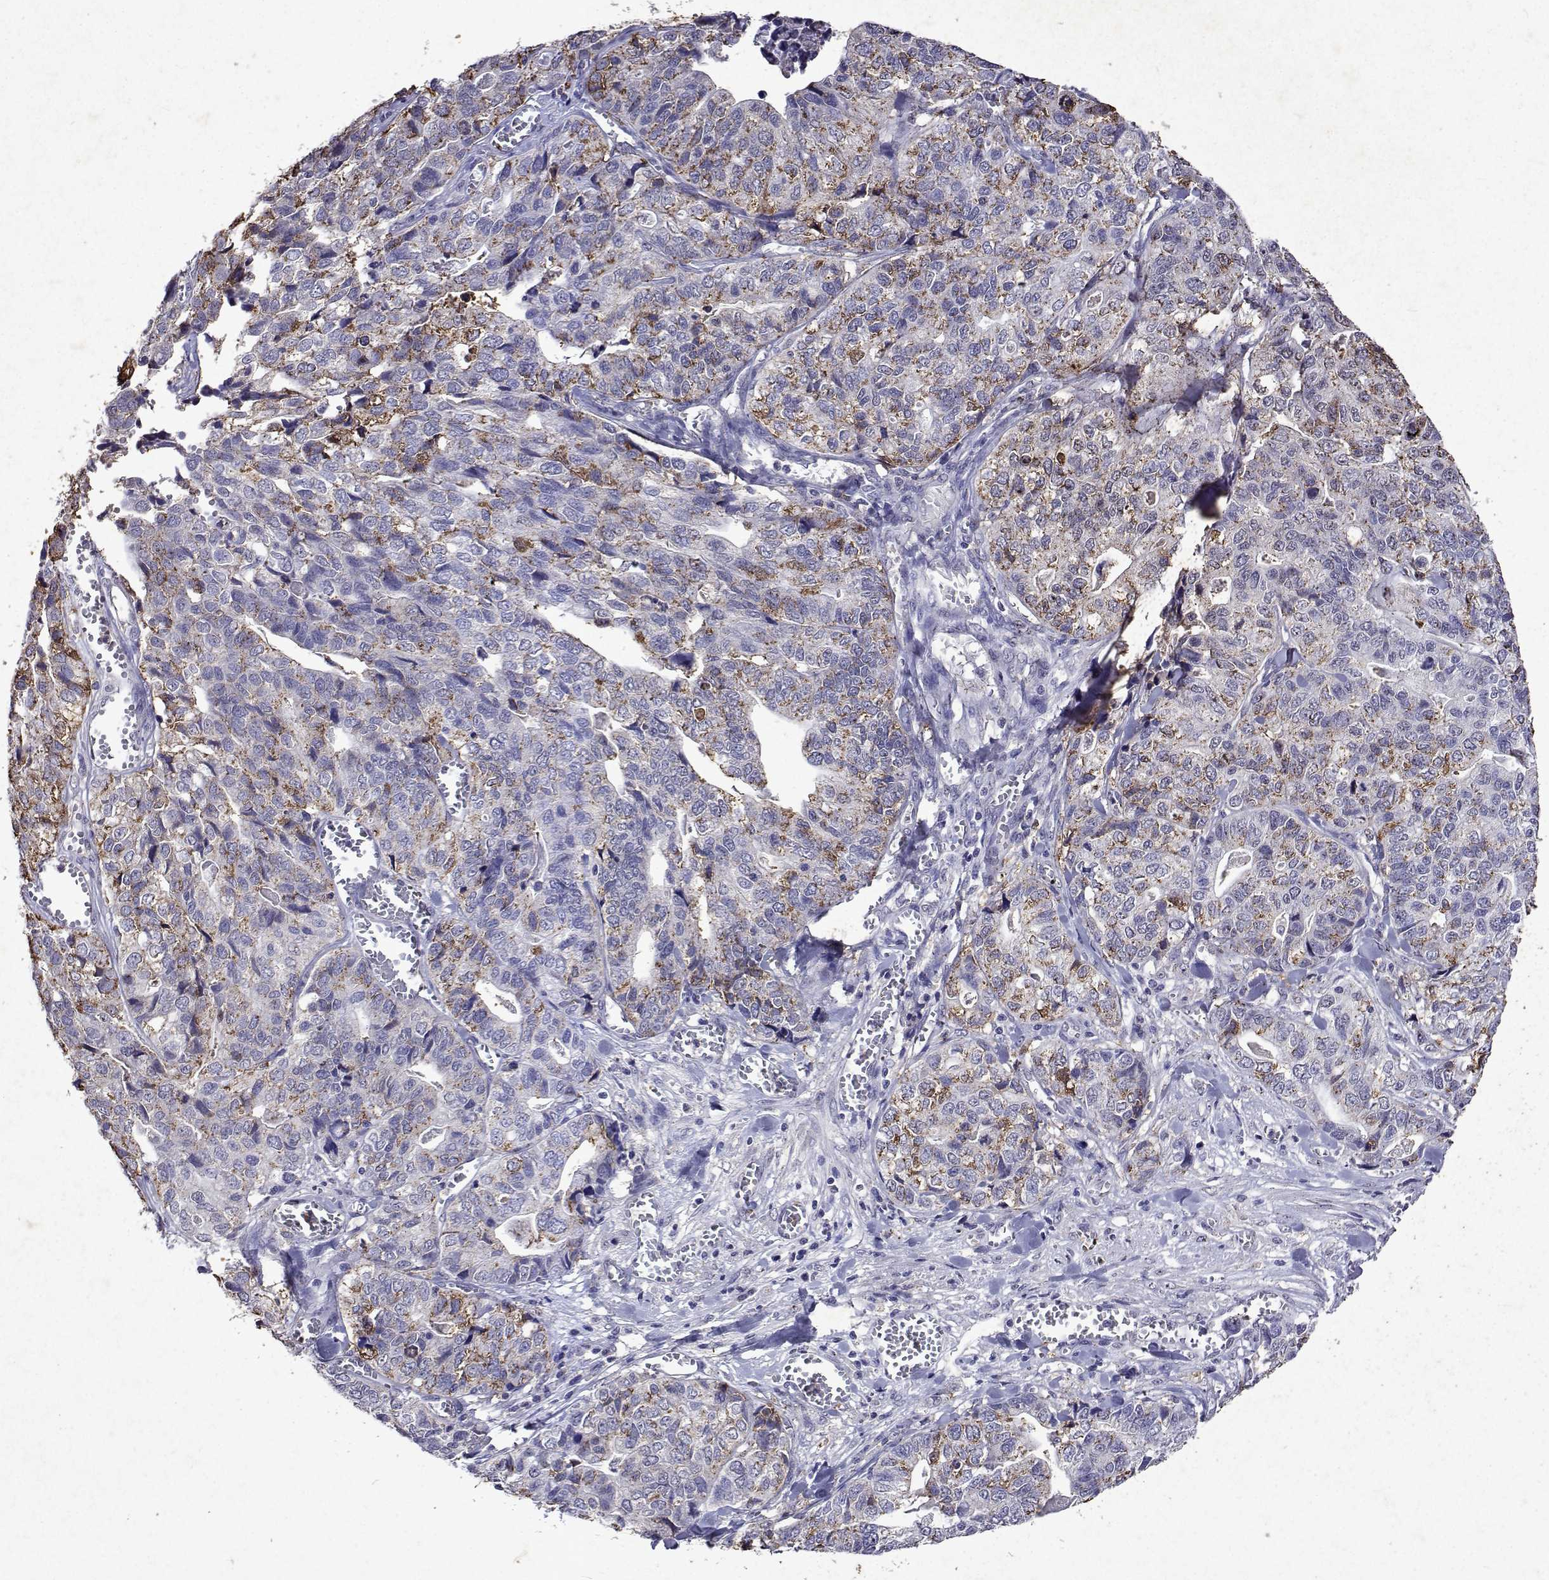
{"staining": {"intensity": "moderate", "quantity": "25%-75%", "location": "cytoplasmic/membranous"}, "tissue": "stomach cancer", "cell_type": "Tumor cells", "image_type": "cancer", "snomed": [{"axis": "morphology", "description": "Adenocarcinoma, NOS"}, {"axis": "topography", "description": "Stomach, upper"}], "caption": "A high-resolution histopathology image shows immunohistochemistry (IHC) staining of adenocarcinoma (stomach), which displays moderate cytoplasmic/membranous positivity in approximately 25%-75% of tumor cells. (IHC, brightfield microscopy, high magnification).", "gene": "DUSP28", "patient": {"sex": "female", "age": 67}}